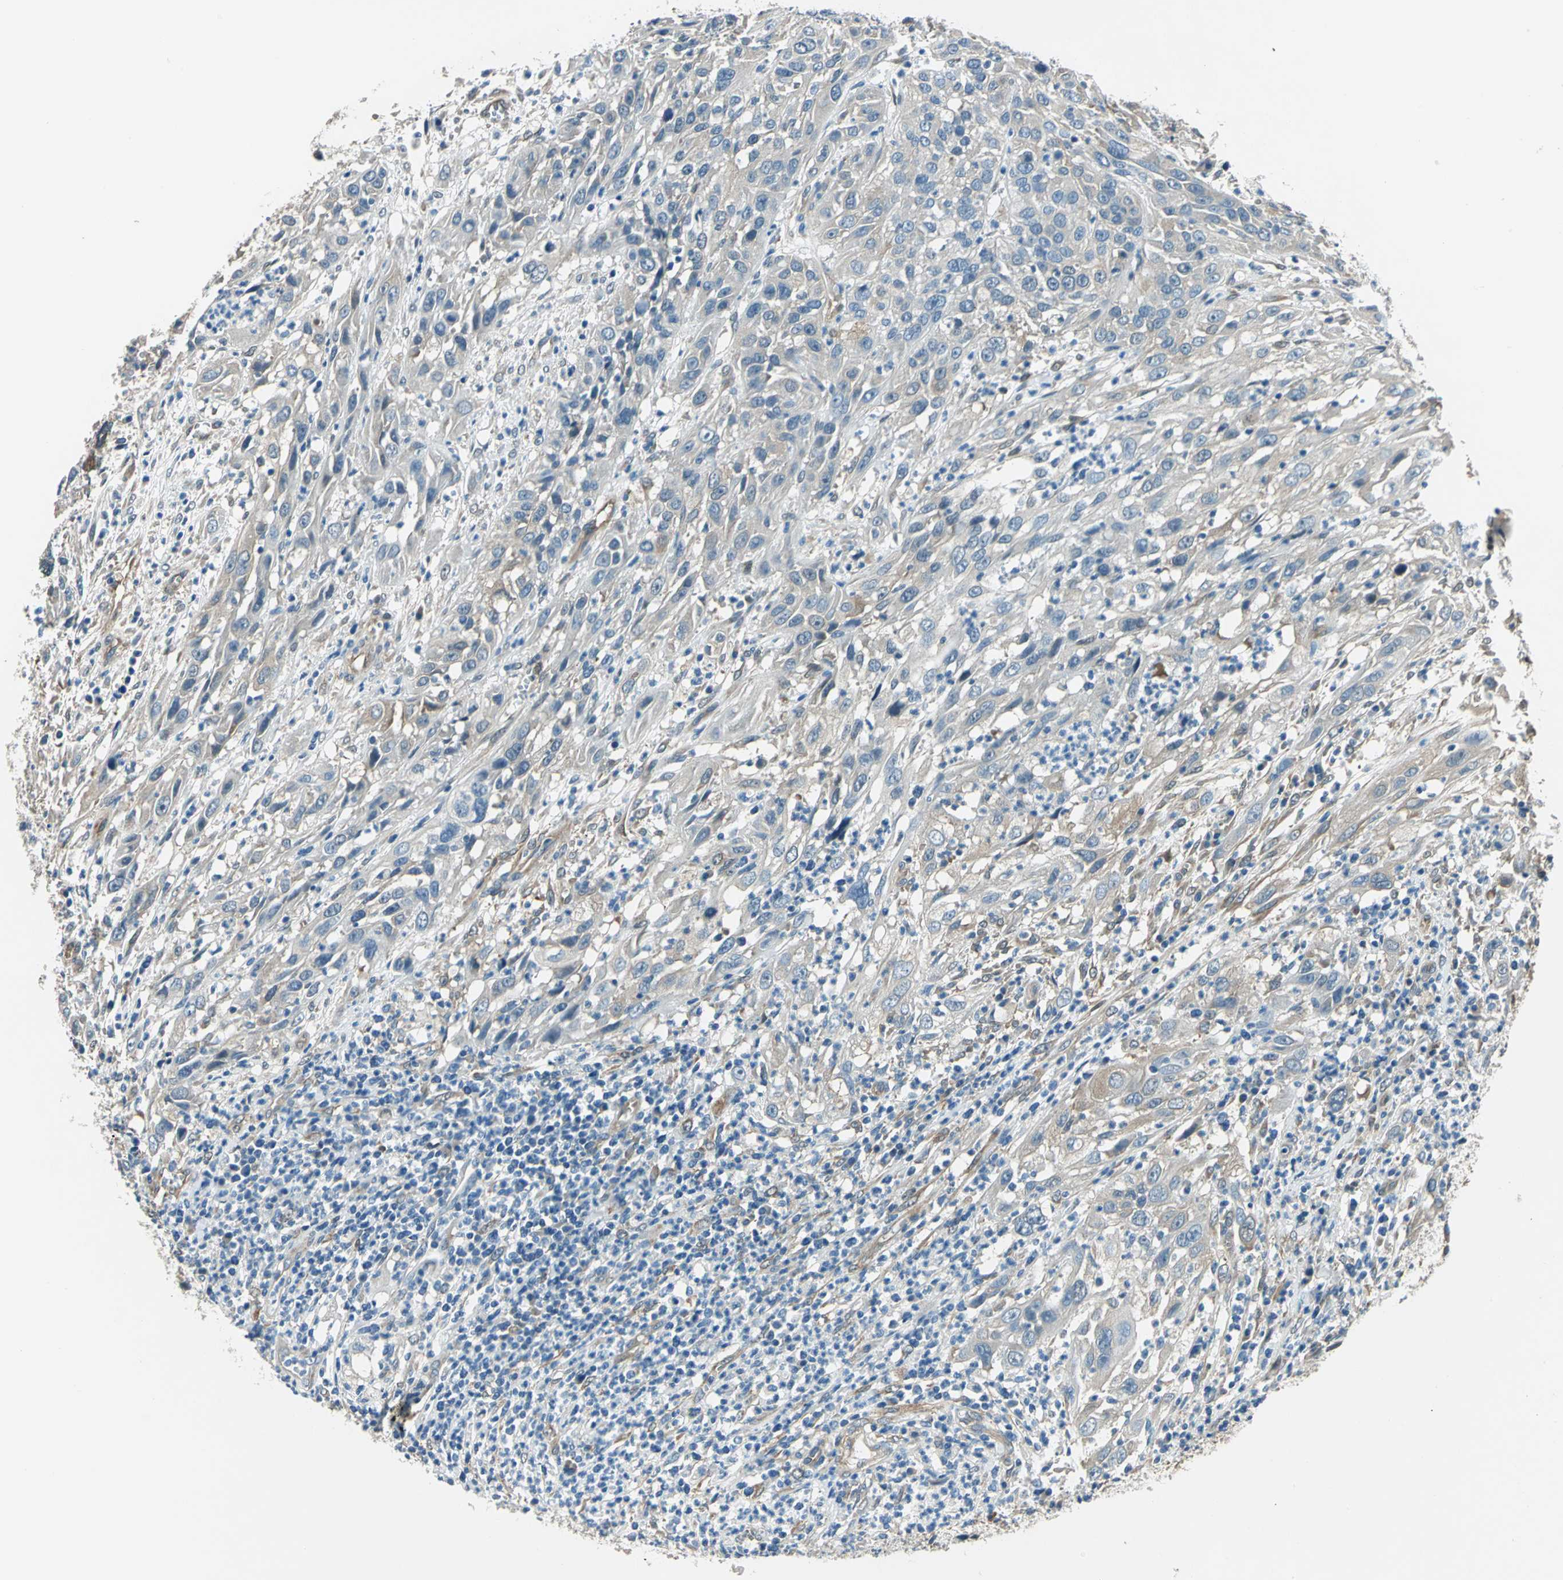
{"staining": {"intensity": "weak", "quantity": "25%-75%", "location": "cytoplasmic/membranous"}, "tissue": "cervical cancer", "cell_type": "Tumor cells", "image_type": "cancer", "snomed": [{"axis": "morphology", "description": "Squamous cell carcinoma, NOS"}, {"axis": "topography", "description": "Cervix"}], "caption": "Protein expression analysis of human cervical cancer (squamous cell carcinoma) reveals weak cytoplasmic/membranous staining in about 25%-75% of tumor cells.", "gene": "CDC42EP1", "patient": {"sex": "female", "age": 32}}